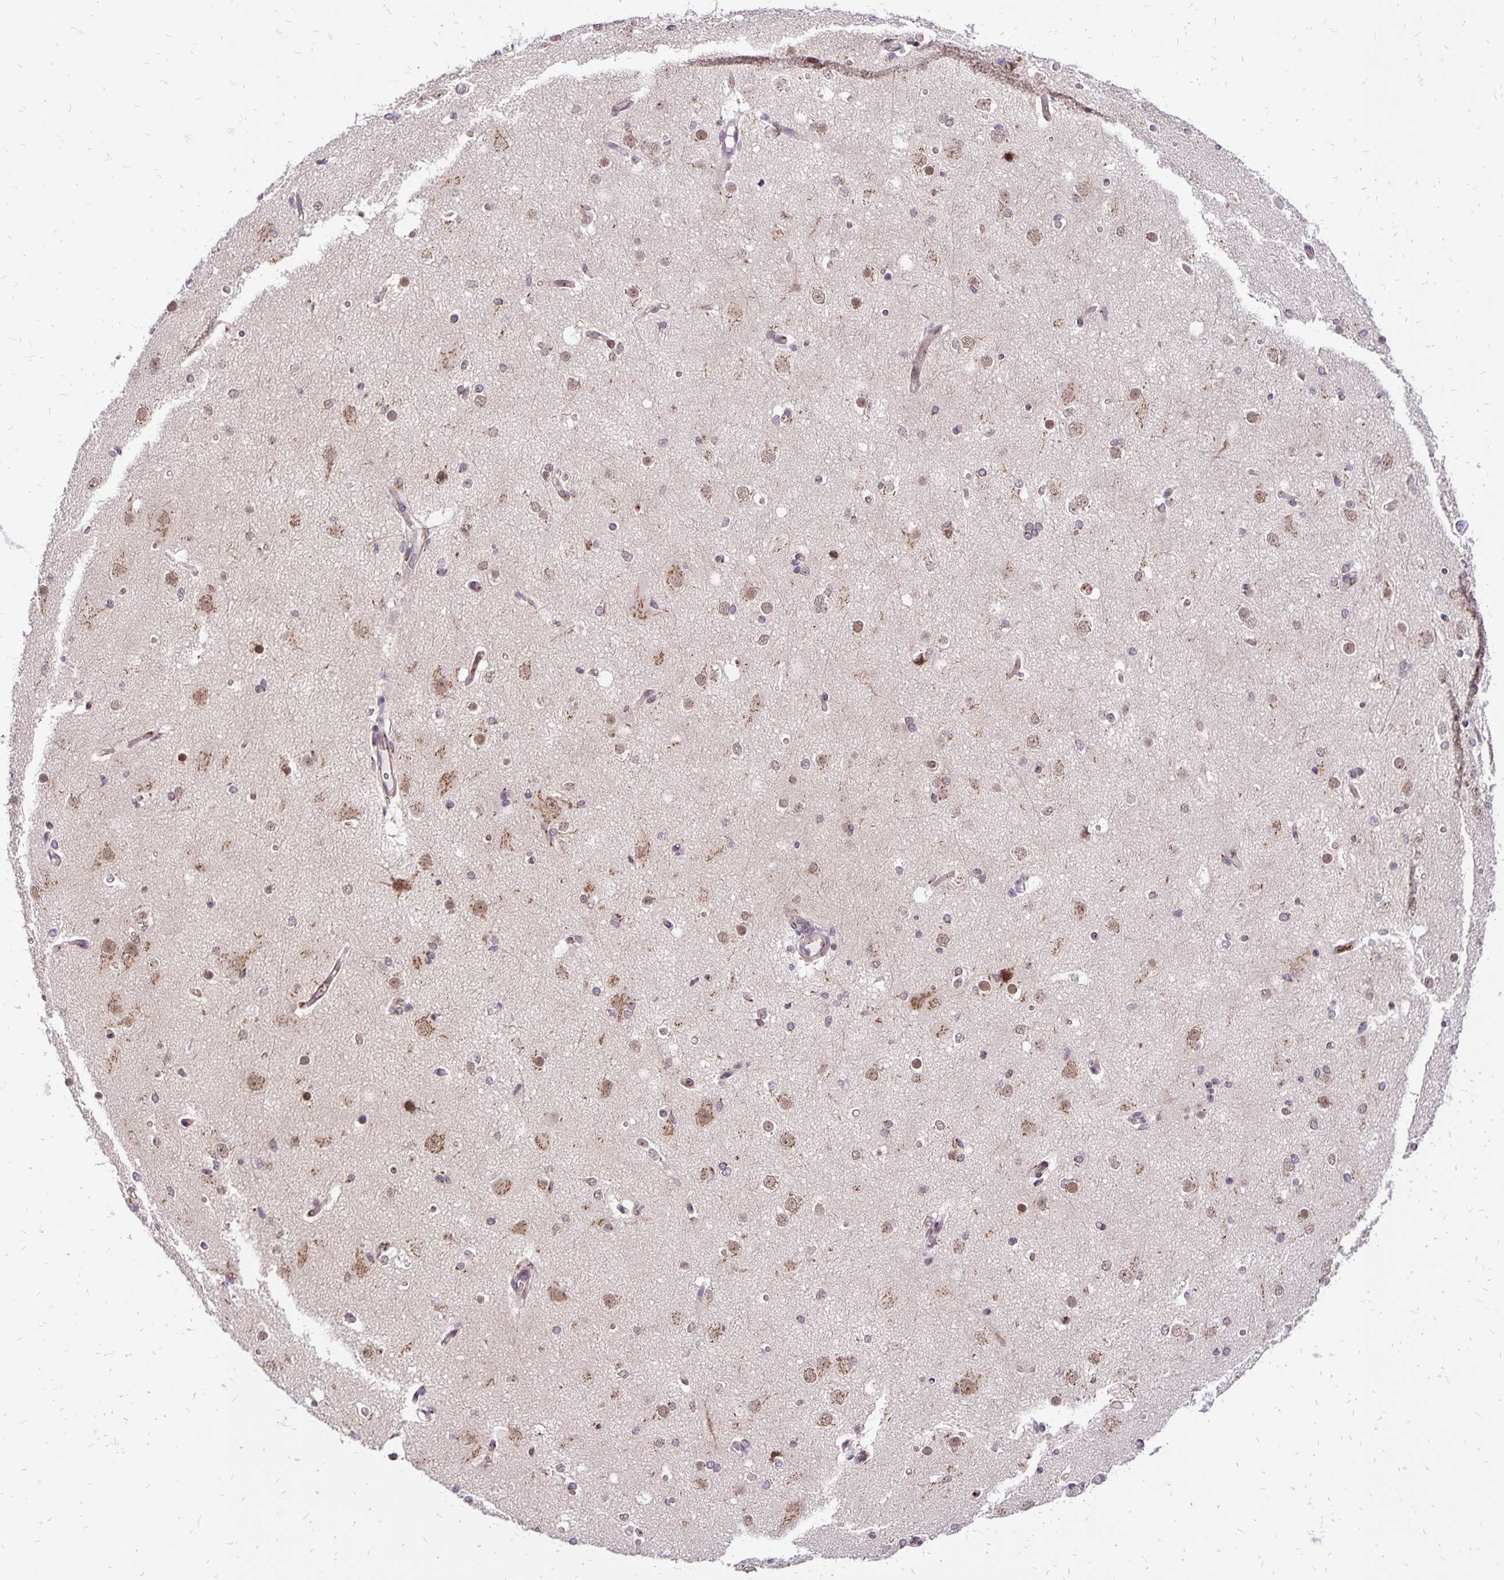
{"staining": {"intensity": "weak", "quantity": "25%-75%", "location": "cytoplasmic/membranous"}, "tissue": "cerebral cortex", "cell_type": "Endothelial cells", "image_type": "normal", "snomed": [{"axis": "morphology", "description": "Normal tissue, NOS"}, {"axis": "morphology", "description": "Inflammation, NOS"}, {"axis": "topography", "description": "Cerebral cortex"}], "caption": "Protein expression analysis of benign human cerebral cortex reveals weak cytoplasmic/membranous expression in approximately 25%-75% of endothelial cells. (brown staining indicates protein expression, while blue staining denotes nuclei).", "gene": "GOLGA5", "patient": {"sex": "male", "age": 6}}